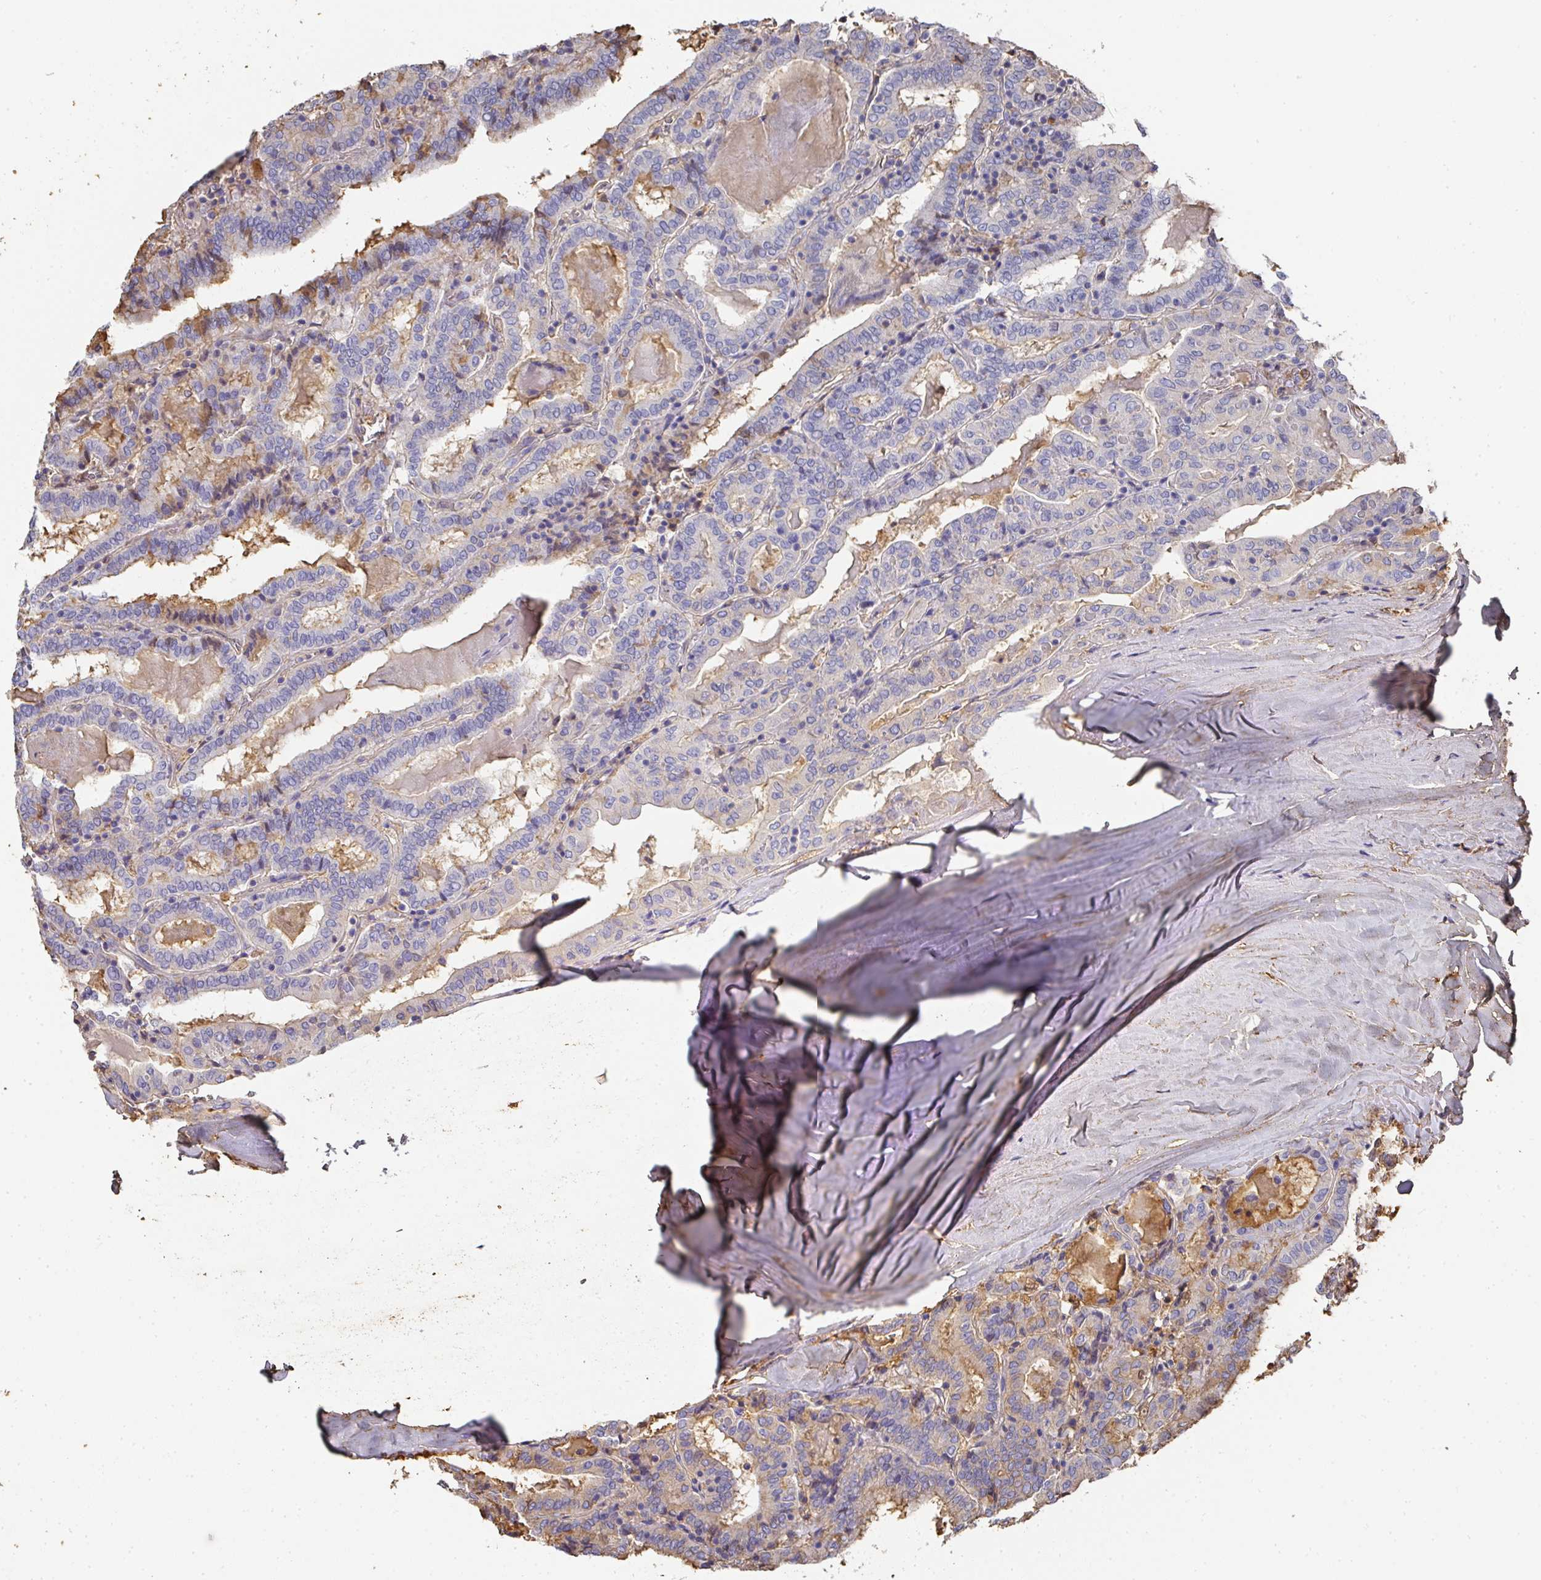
{"staining": {"intensity": "moderate", "quantity": "<25%", "location": "cytoplasmic/membranous"}, "tissue": "thyroid cancer", "cell_type": "Tumor cells", "image_type": "cancer", "snomed": [{"axis": "morphology", "description": "Papillary adenocarcinoma, NOS"}, {"axis": "topography", "description": "Thyroid gland"}], "caption": "Moderate cytoplasmic/membranous positivity is seen in approximately <25% of tumor cells in thyroid cancer (papillary adenocarcinoma). Using DAB (3,3'-diaminobenzidine) (brown) and hematoxylin (blue) stains, captured at high magnification using brightfield microscopy.", "gene": "ALB", "patient": {"sex": "female", "age": 72}}